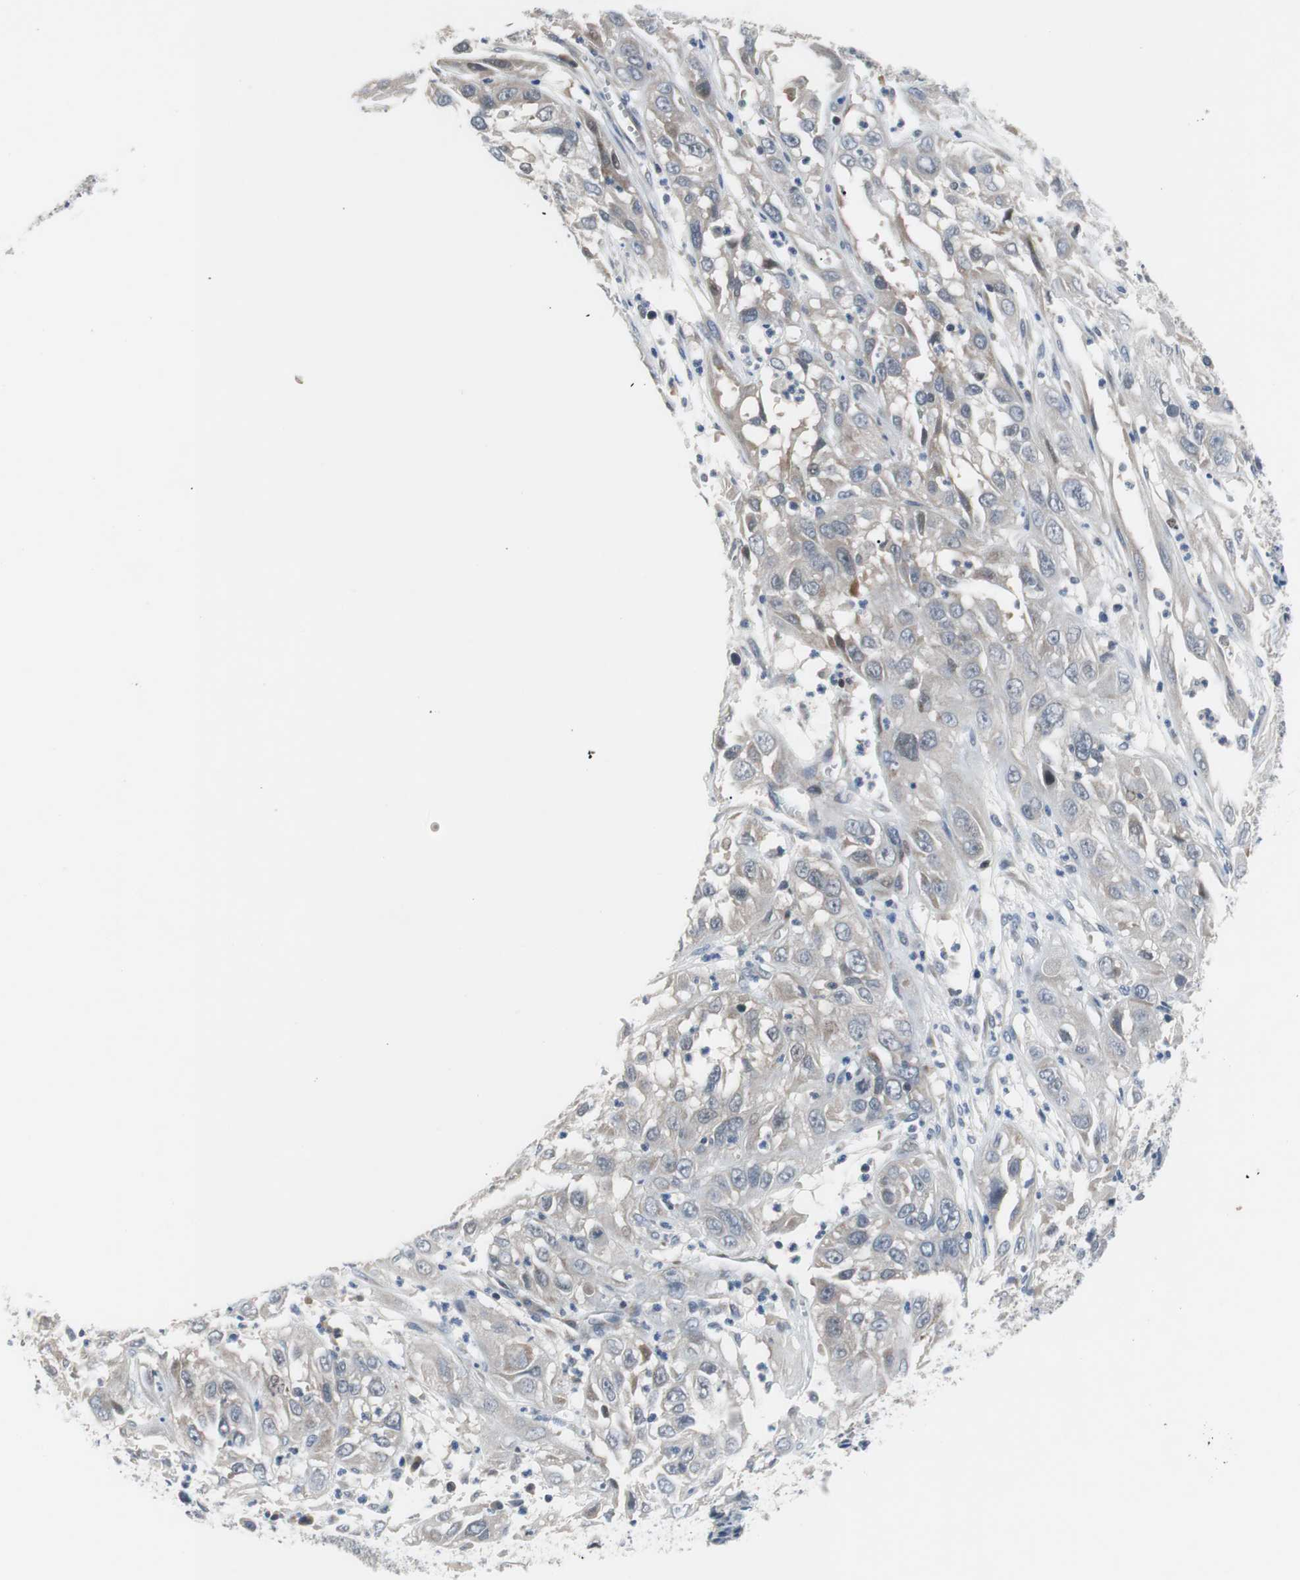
{"staining": {"intensity": "negative", "quantity": "none", "location": "none"}, "tissue": "cervical cancer", "cell_type": "Tumor cells", "image_type": "cancer", "snomed": [{"axis": "morphology", "description": "Squamous cell carcinoma, NOS"}, {"axis": "topography", "description": "Cervix"}], "caption": "Tumor cells are negative for brown protein staining in cervical cancer (squamous cell carcinoma).", "gene": "MAP2K4", "patient": {"sex": "female", "age": 32}}